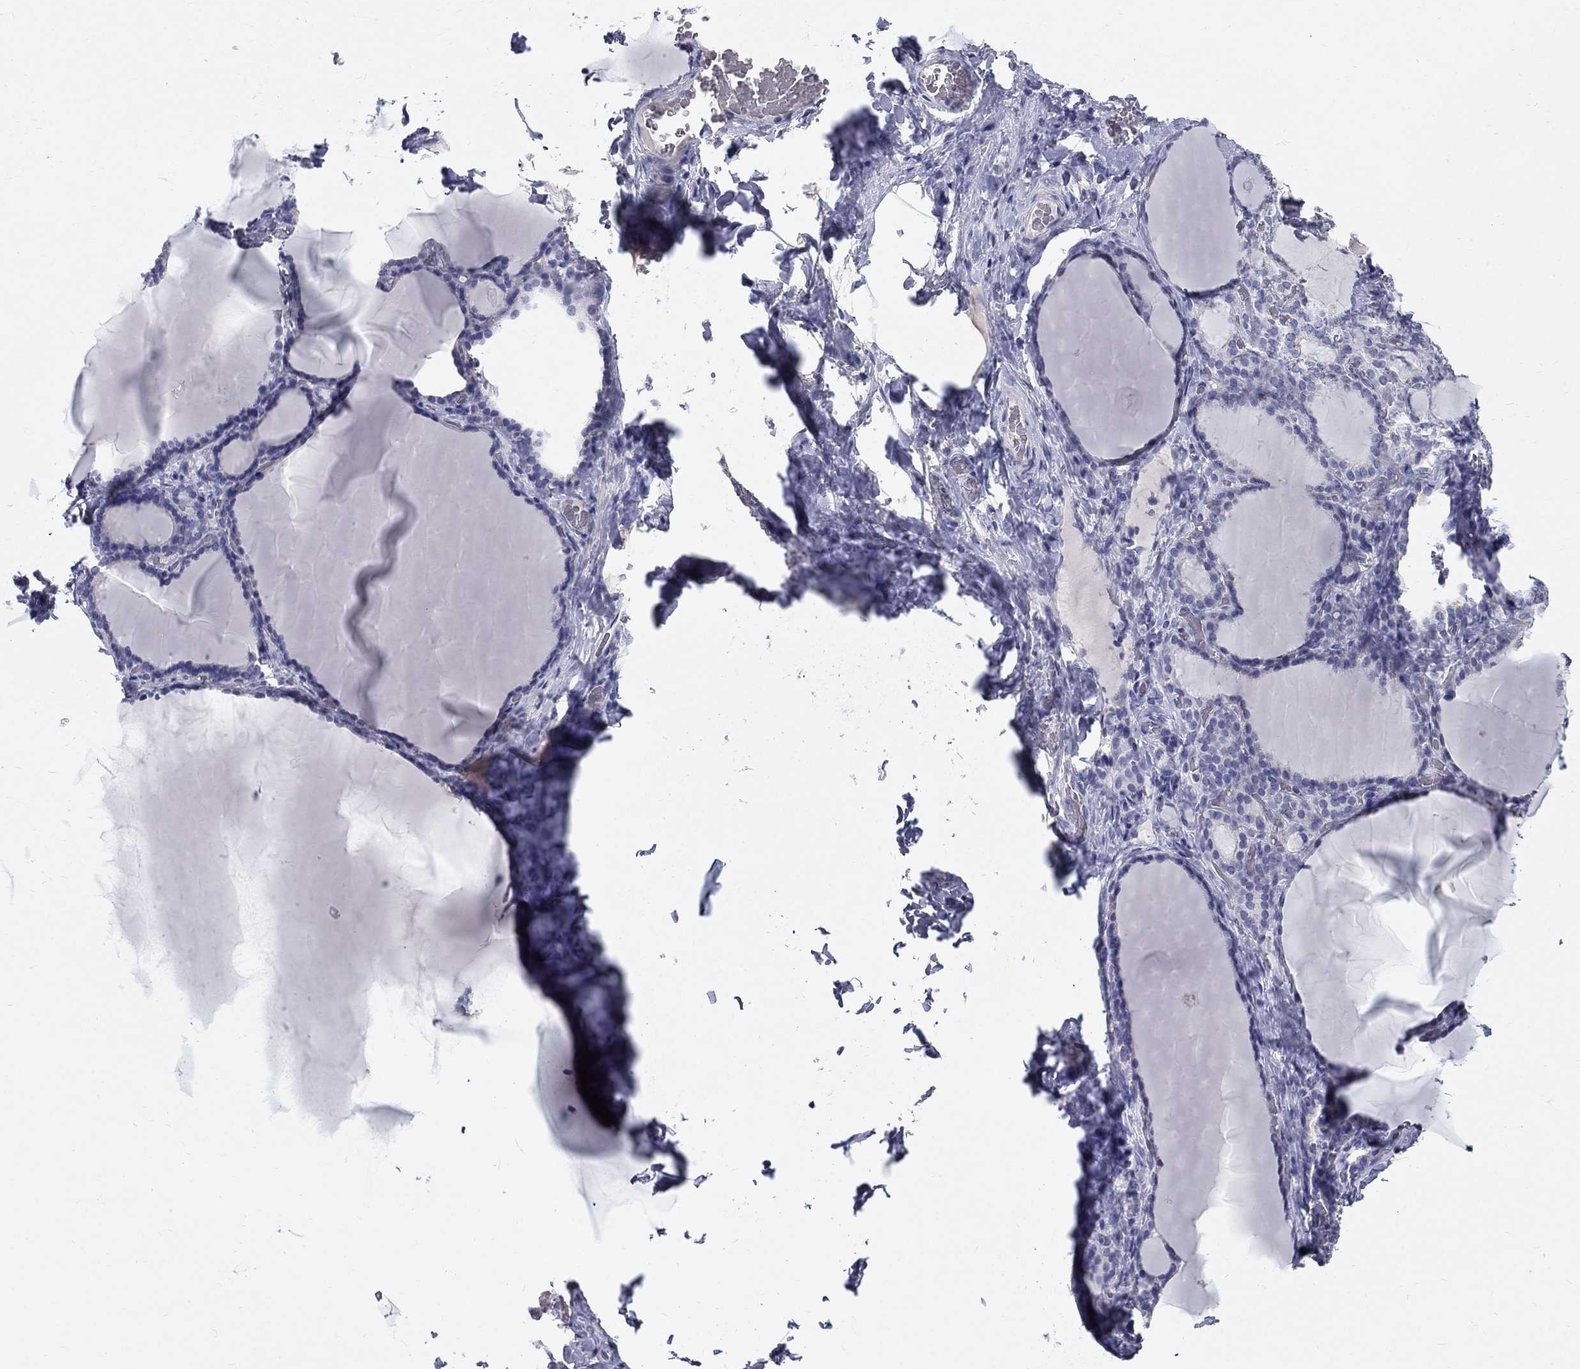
{"staining": {"intensity": "negative", "quantity": "none", "location": "none"}, "tissue": "thyroid gland", "cell_type": "Glandular cells", "image_type": "normal", "snomed": [{"axis": "morphology", "description": "Normal tissue, NOS"}, {"axis": "morphology", "description": "Hyperplasia, NOS"}, {"axis": "topography", "description": "Thyroid gland"}], "caption": "IHC photomicrograph of benign thyroid gland: thyroid gland stained with DAB (3,3'-diaminobenzidine) exhibits no significant protein expression in glandular cells.", "gene": "PTH1R", "patient": {"sex": "female", "age": 27}}